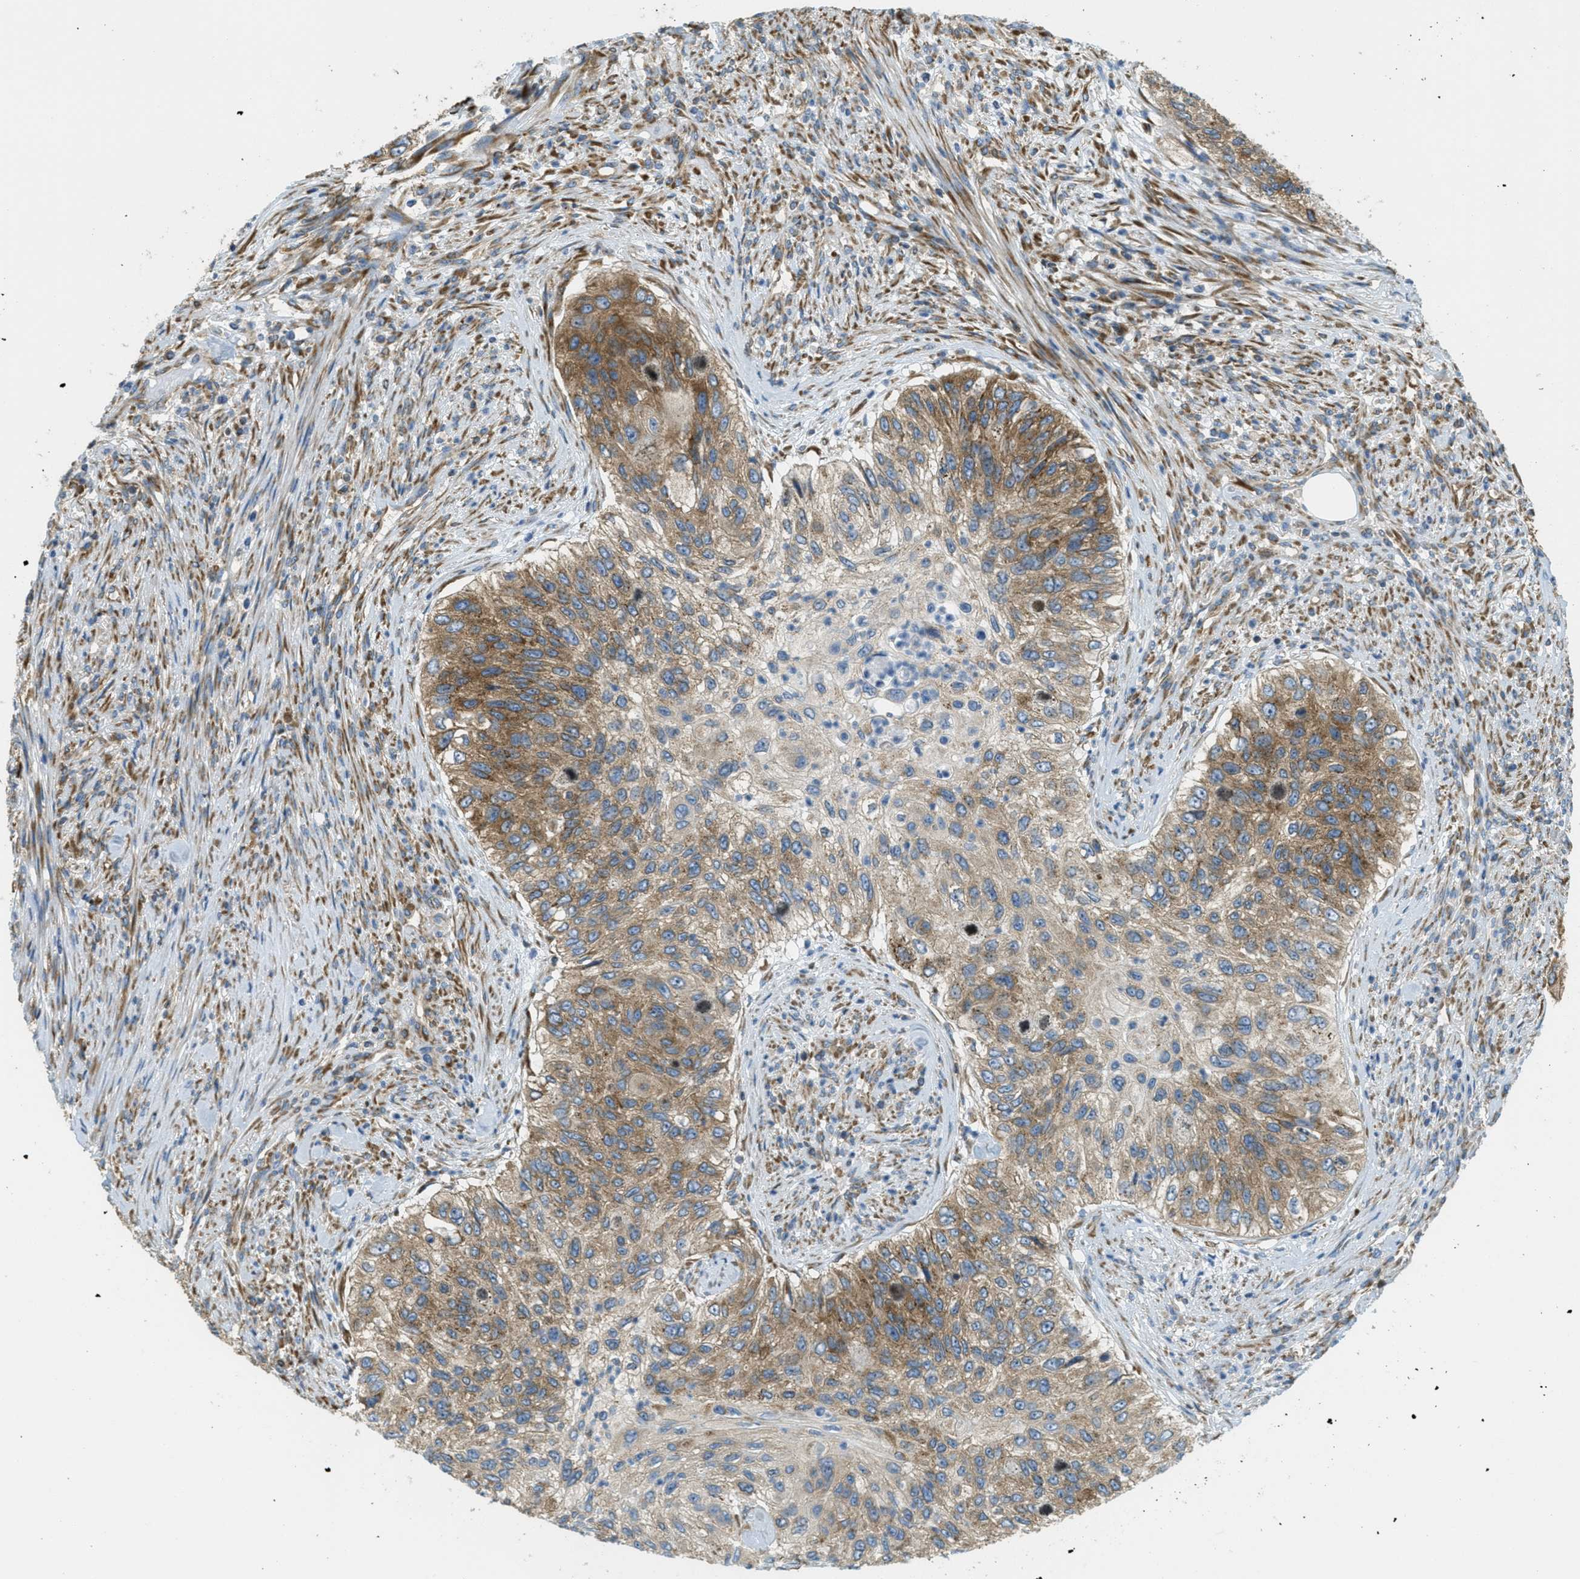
{"staining": {"intensity": "moderate", "quantity": ">75%", "location": "cytoplasmic/membranous"}, "tissue": "urothelial cancer", "cell_type": "Tumor cells", "image_type": "cancer", "snomed": [{"axis": "morphology", "description": "Urothelial carcinoma, High grade"}, {"axis": "topography", "description": "Urinary bladder"}], "caption": "There is medium levels of moderate cytoplasmic/membranous positivity in tumor cells of urothelial cancer, as demonstrated by immunohistochemical staining (brown color).", "gene": "ABCF1", "patient": {"sex": "female", "age": 60}}